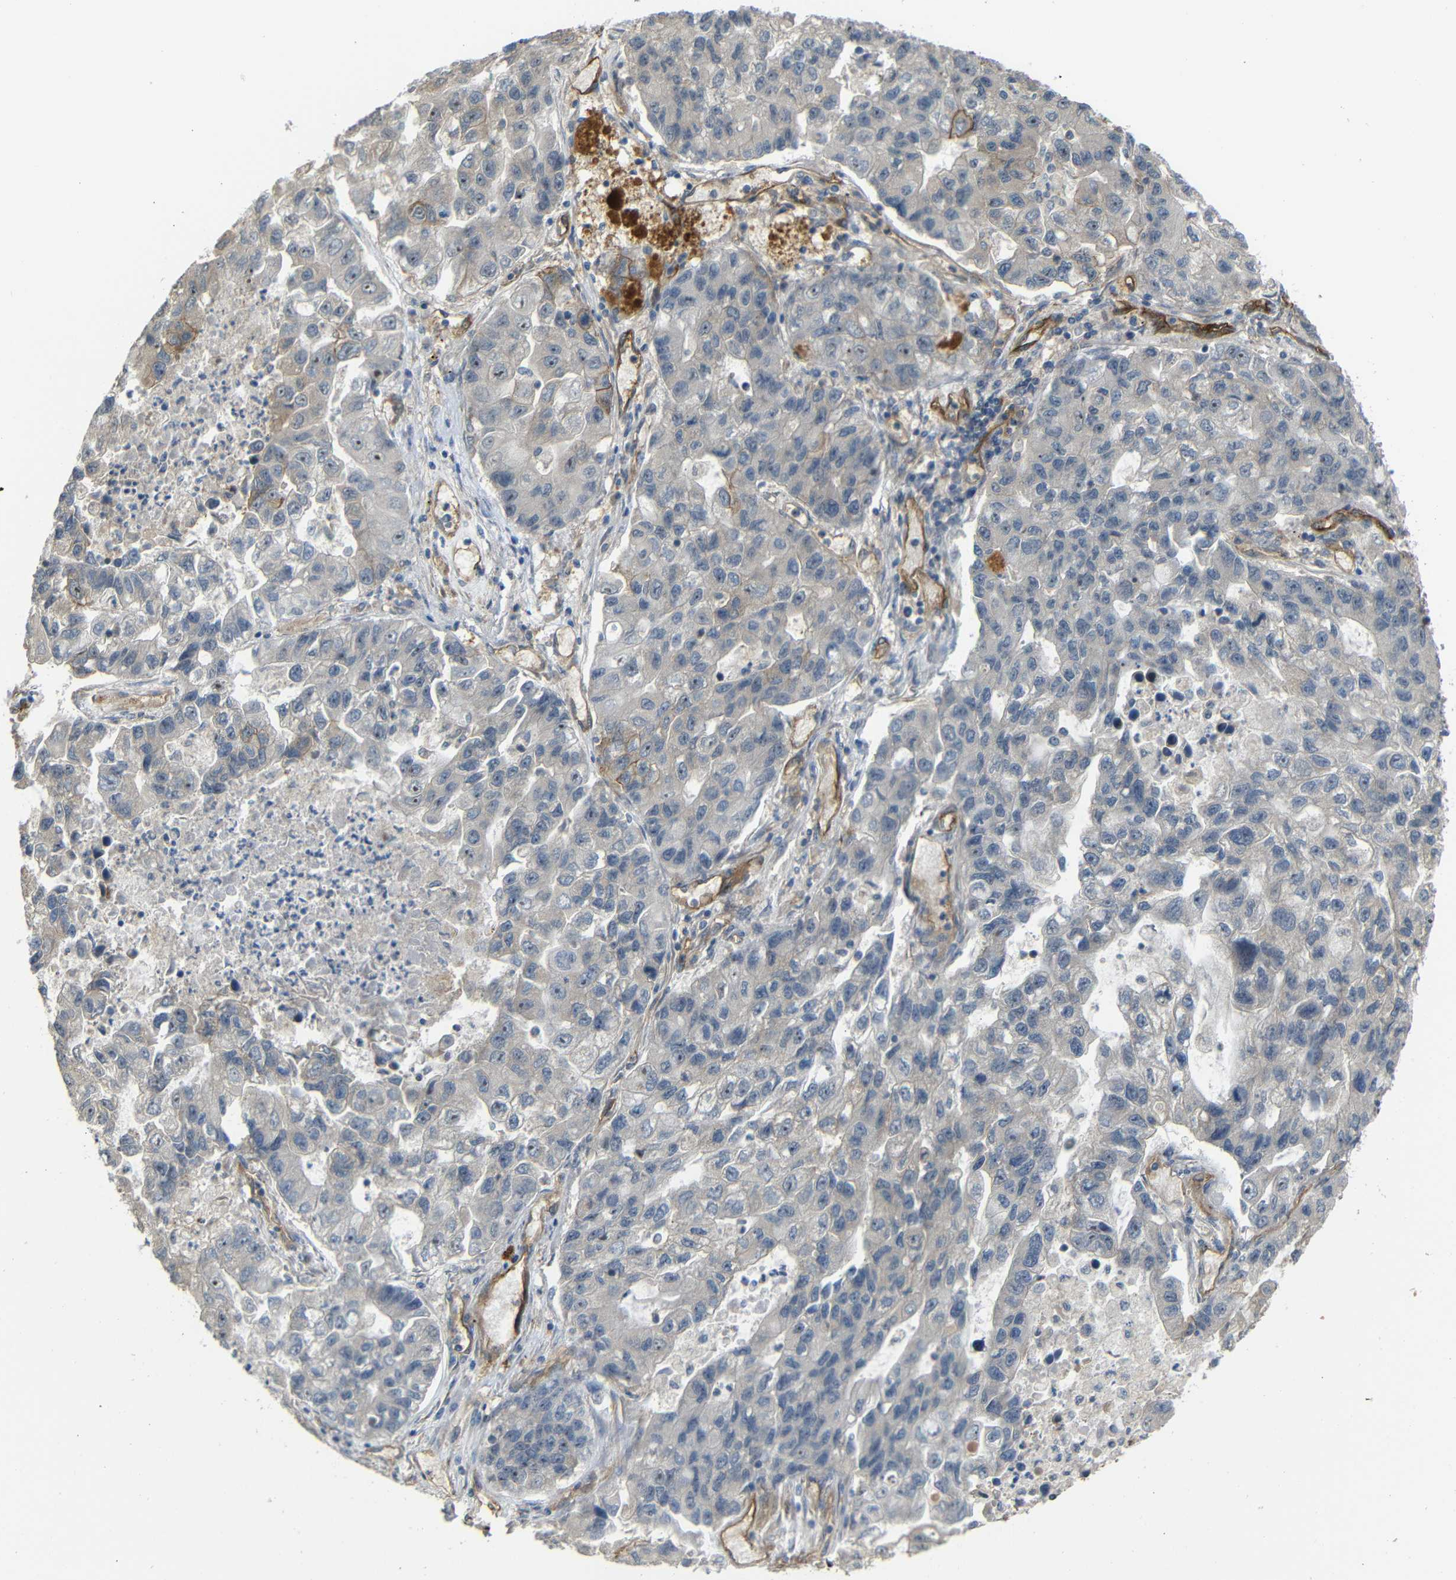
{"staining": {"intensity": "negative", "quantity": "none", "location": "none"}, "tissue": "lung cancer", "cell_type": "Tumor cells", "image_type": "cancer", "snomed": [{"axis": "morphology", "description": "Adenocarcinoma, NOS"}, {"axis": "topography", "description": "Lung"}], "caption": "Immunohistochemistry image of human lung cancer stained for a protein (brown), which exhibits no positivity in tumor cells.", "gene": "RELL1", "patient": {"sex": "female", "age": 51}}